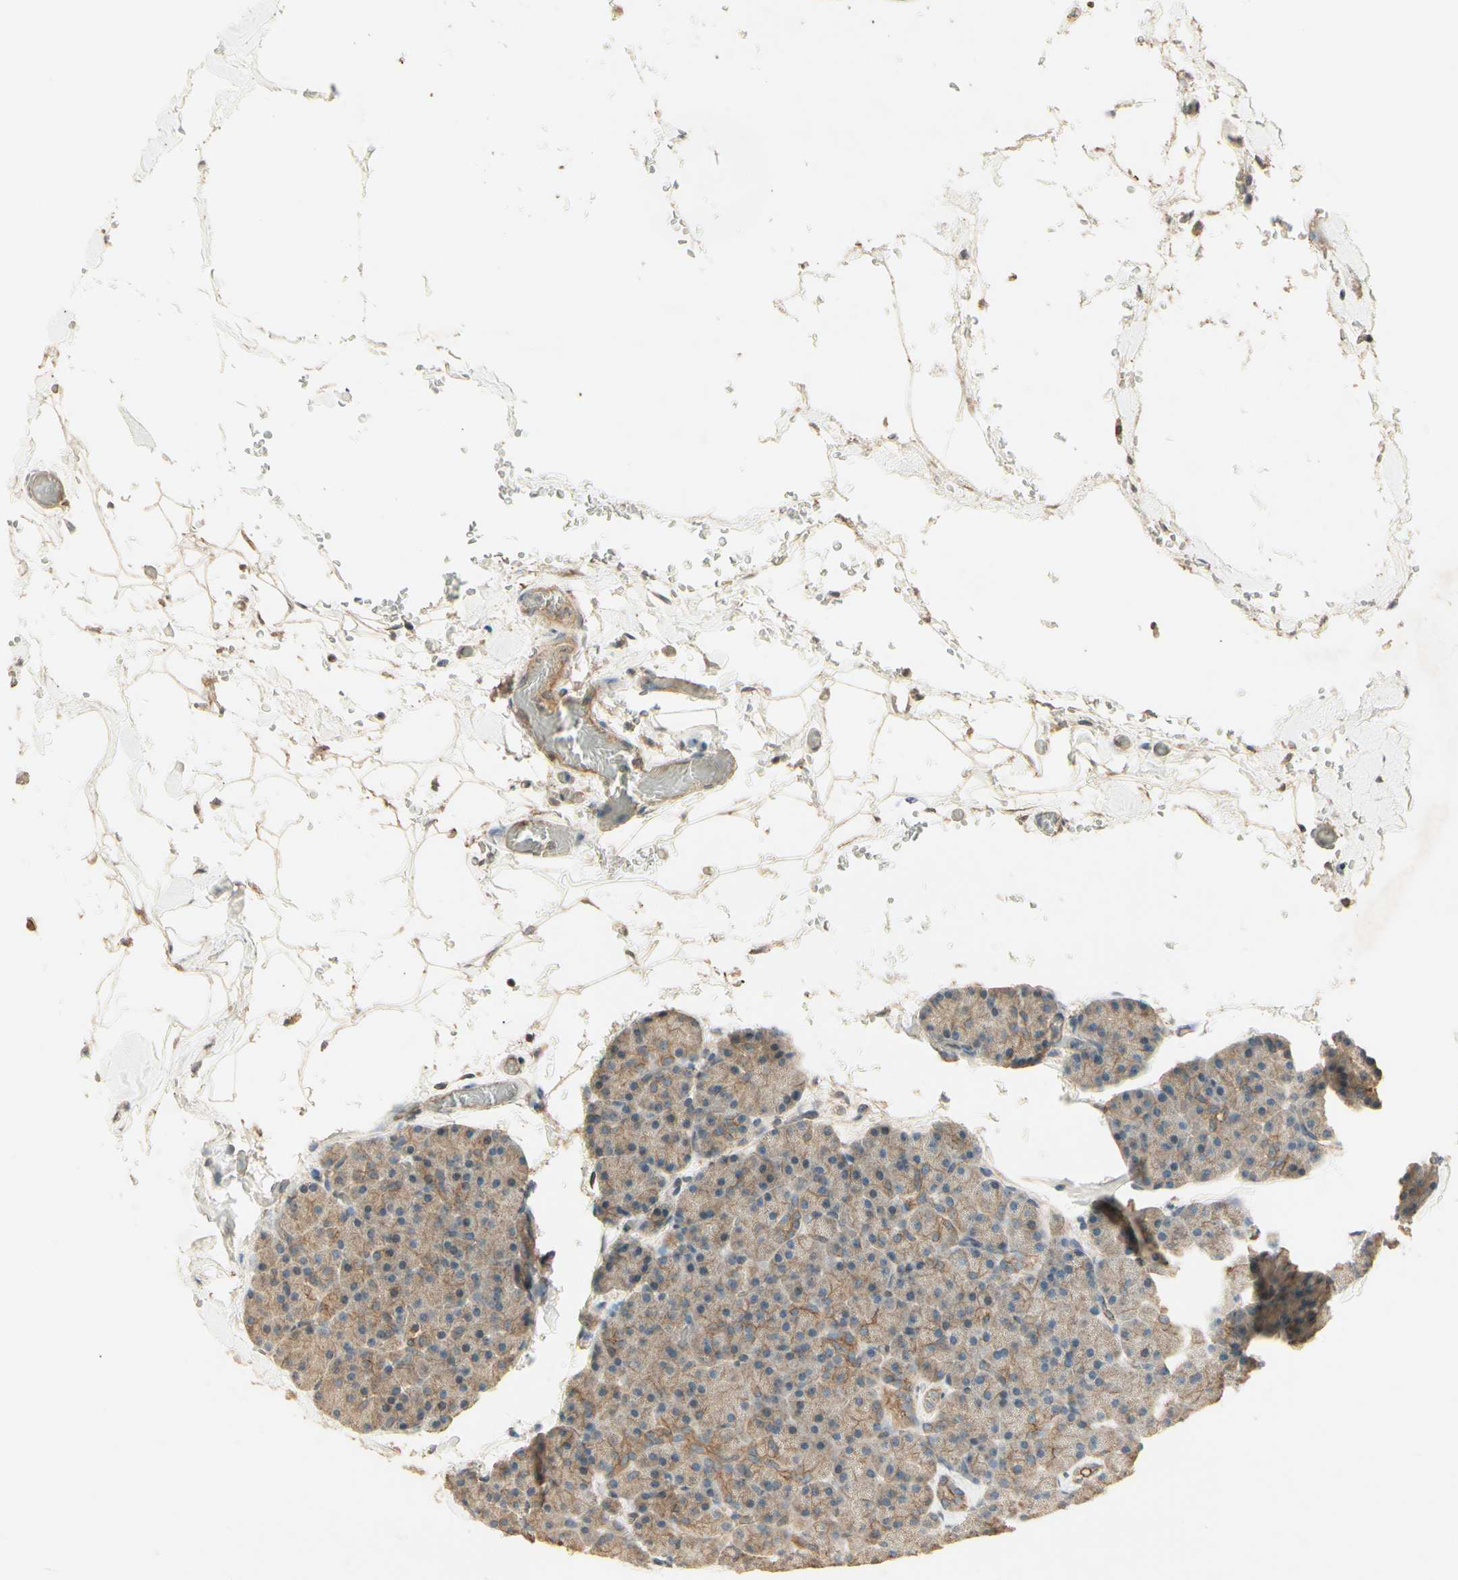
{"staining": {"intensity": "weak", "quantity": "25%-75%", "location": "cytoplasmic/membranous"}, "tissue": "pancreas", "cell_type": "Exocrine glandular cells", "image_type": "normal", "snomed": [{"axis": "morphology", "description": "Normal tissue, NOS"}, {"axis": "topography", "description": "Pancreas"}], "caption": "Normal pancreas reveals weak cytoplasmic/membranous positivity in about 25%-75% of exocrine glandular cells The protein of interest is shown in brown color, while the nuclei are stained blue..", "gene": "RNF180", "patient": {"sex": "female", "age": 35}}